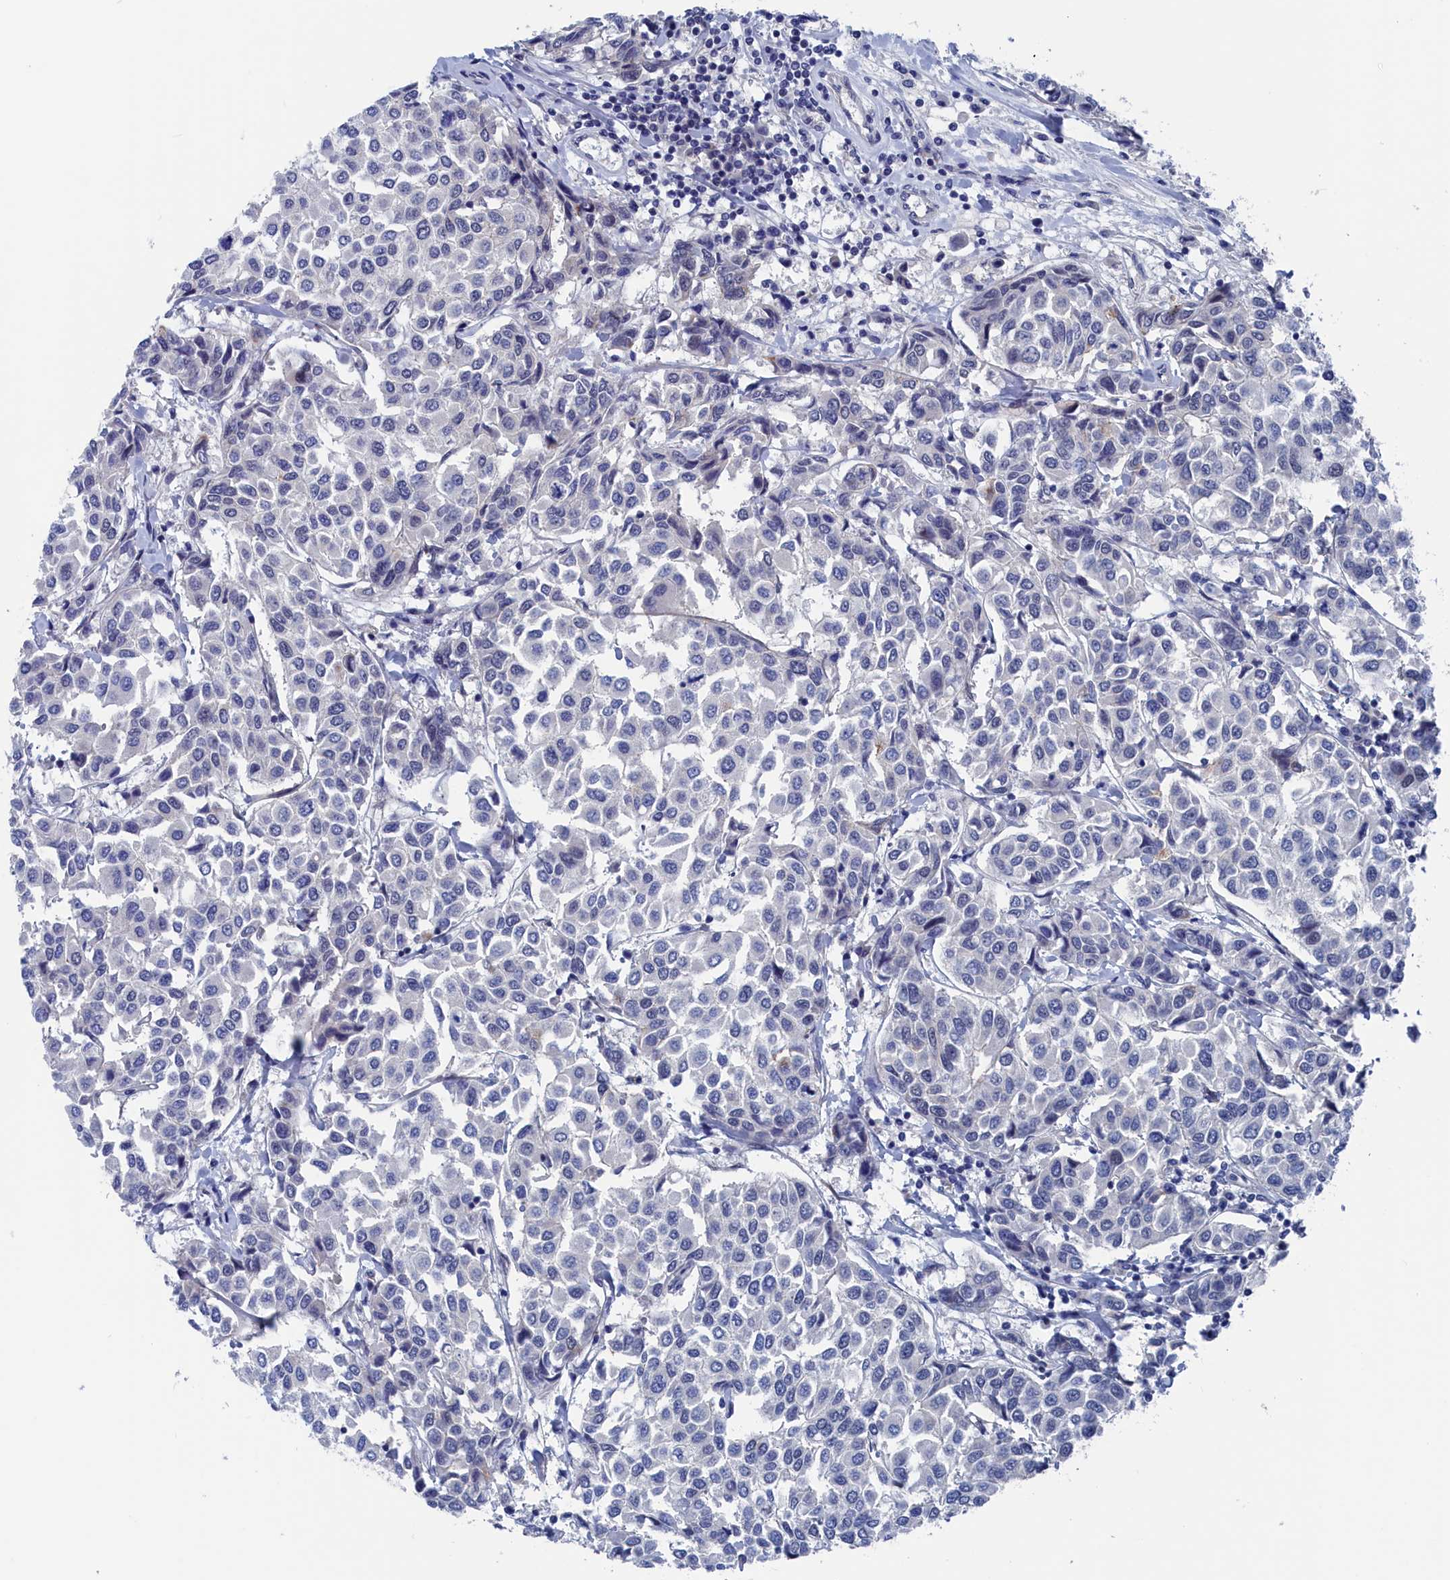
{"staining": {"intensity": "negative", "quantity": "none", "location": "none"}, "tissue": "breast cancer", "cell_type": "Tumor cells", "image_type": "cancer", "snomed": [{"axis": "morphology", "description": "Duct carcinoma"}, {"axis": "topography", "description": "Breast"}], "caption": "Image shows no significant protein expression in tumor cells of infiltrating ductal carcinoma (breast).", "gene": "MARCHF3", "patient": {"sex": "female", "age": 55}}